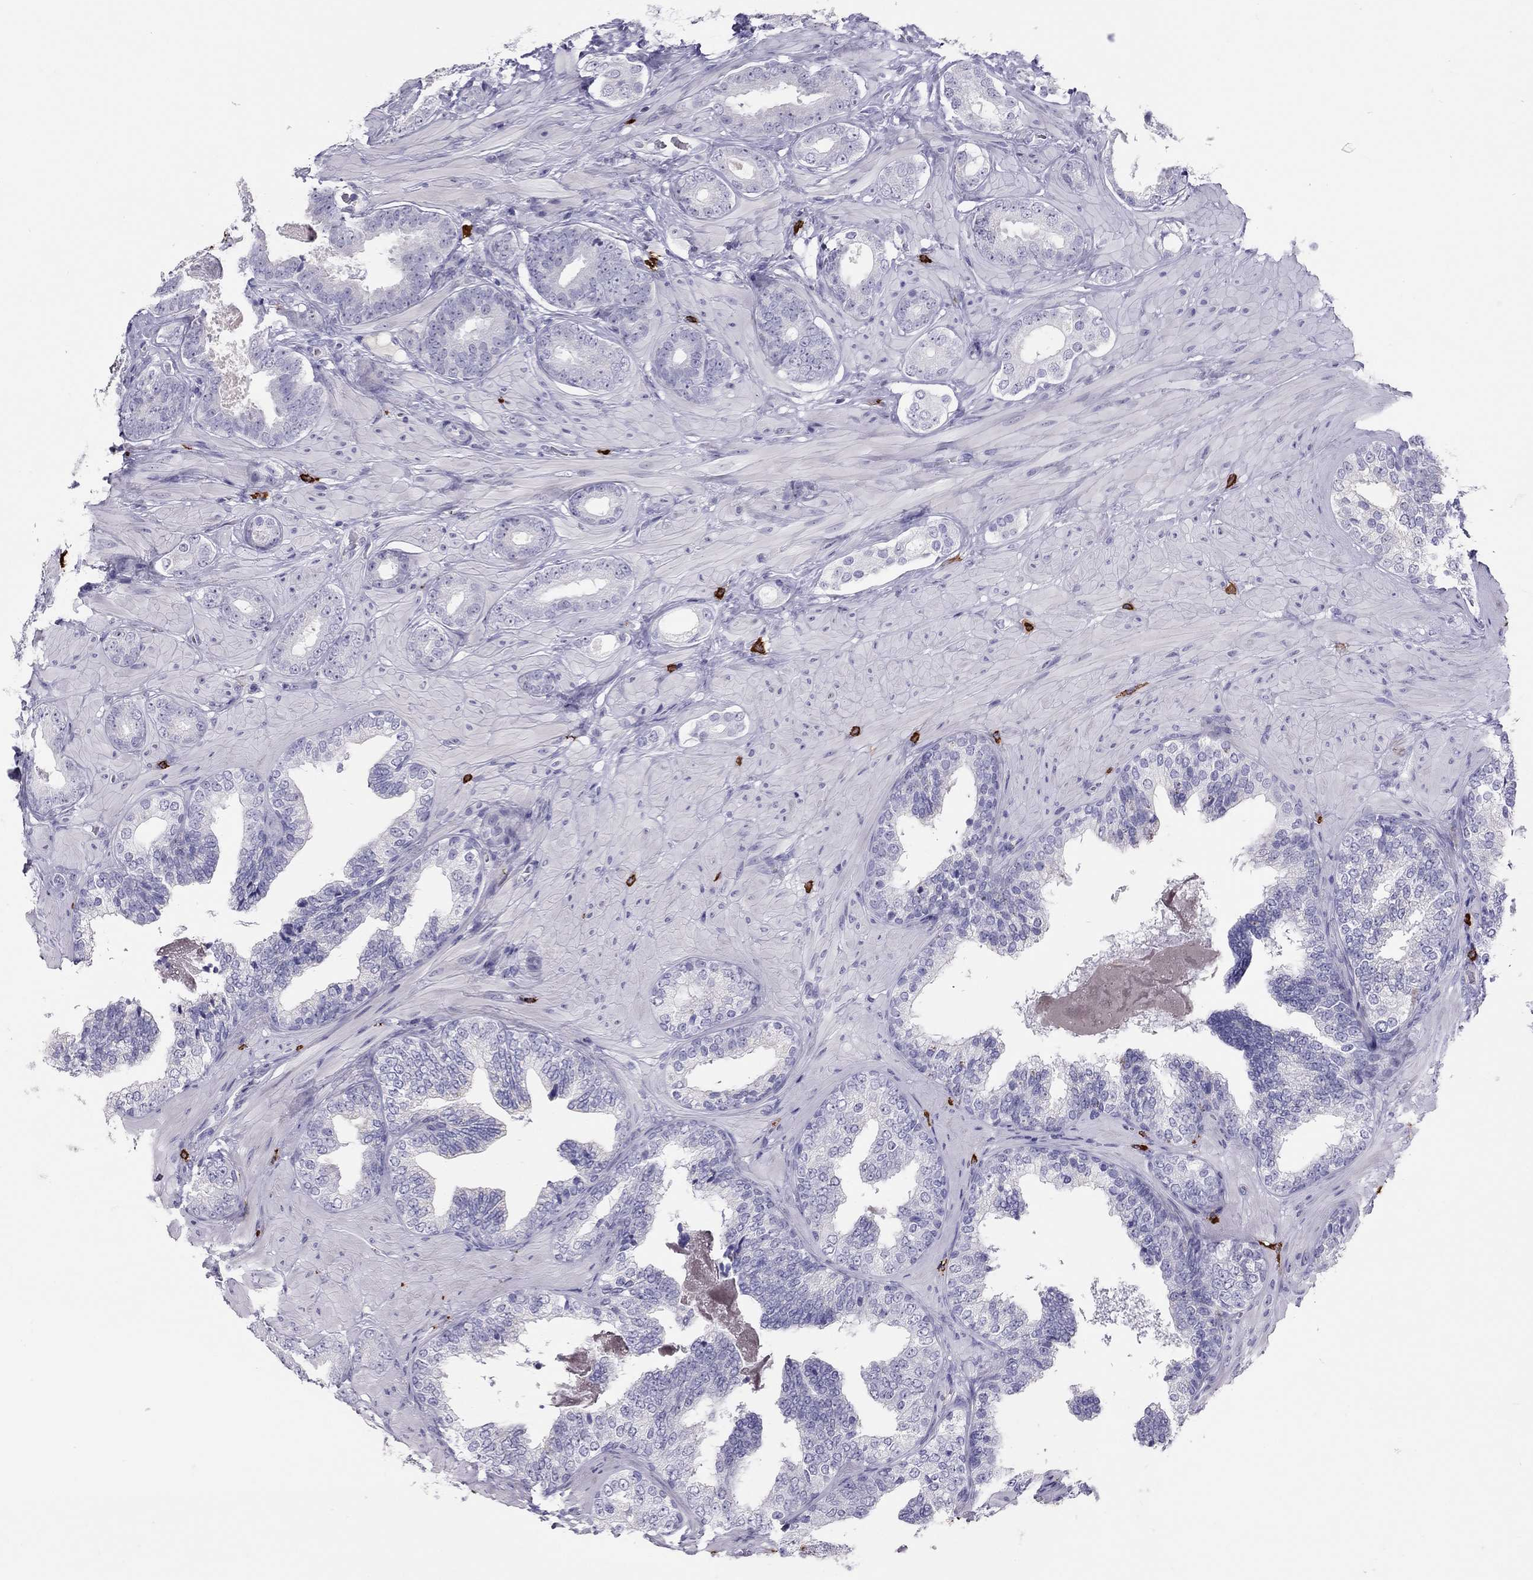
{"staining": {"intensity": "negative", "quantity": "none", "location": "none"}, "tissue": "prostate cancer", "cell_type": "Tumor cells", "image_type": "cancer", "snomed": [{"axis": "morphology", "description": "Adenocarcinoma, Low grade"}, {"axis": "topography", "description": "Prostate"}], "caption": "Tumor cells show no significant protein expression in prostate cancer.", "gene": "IL17REL", "patient": {"sex": "male", "age": 60}}